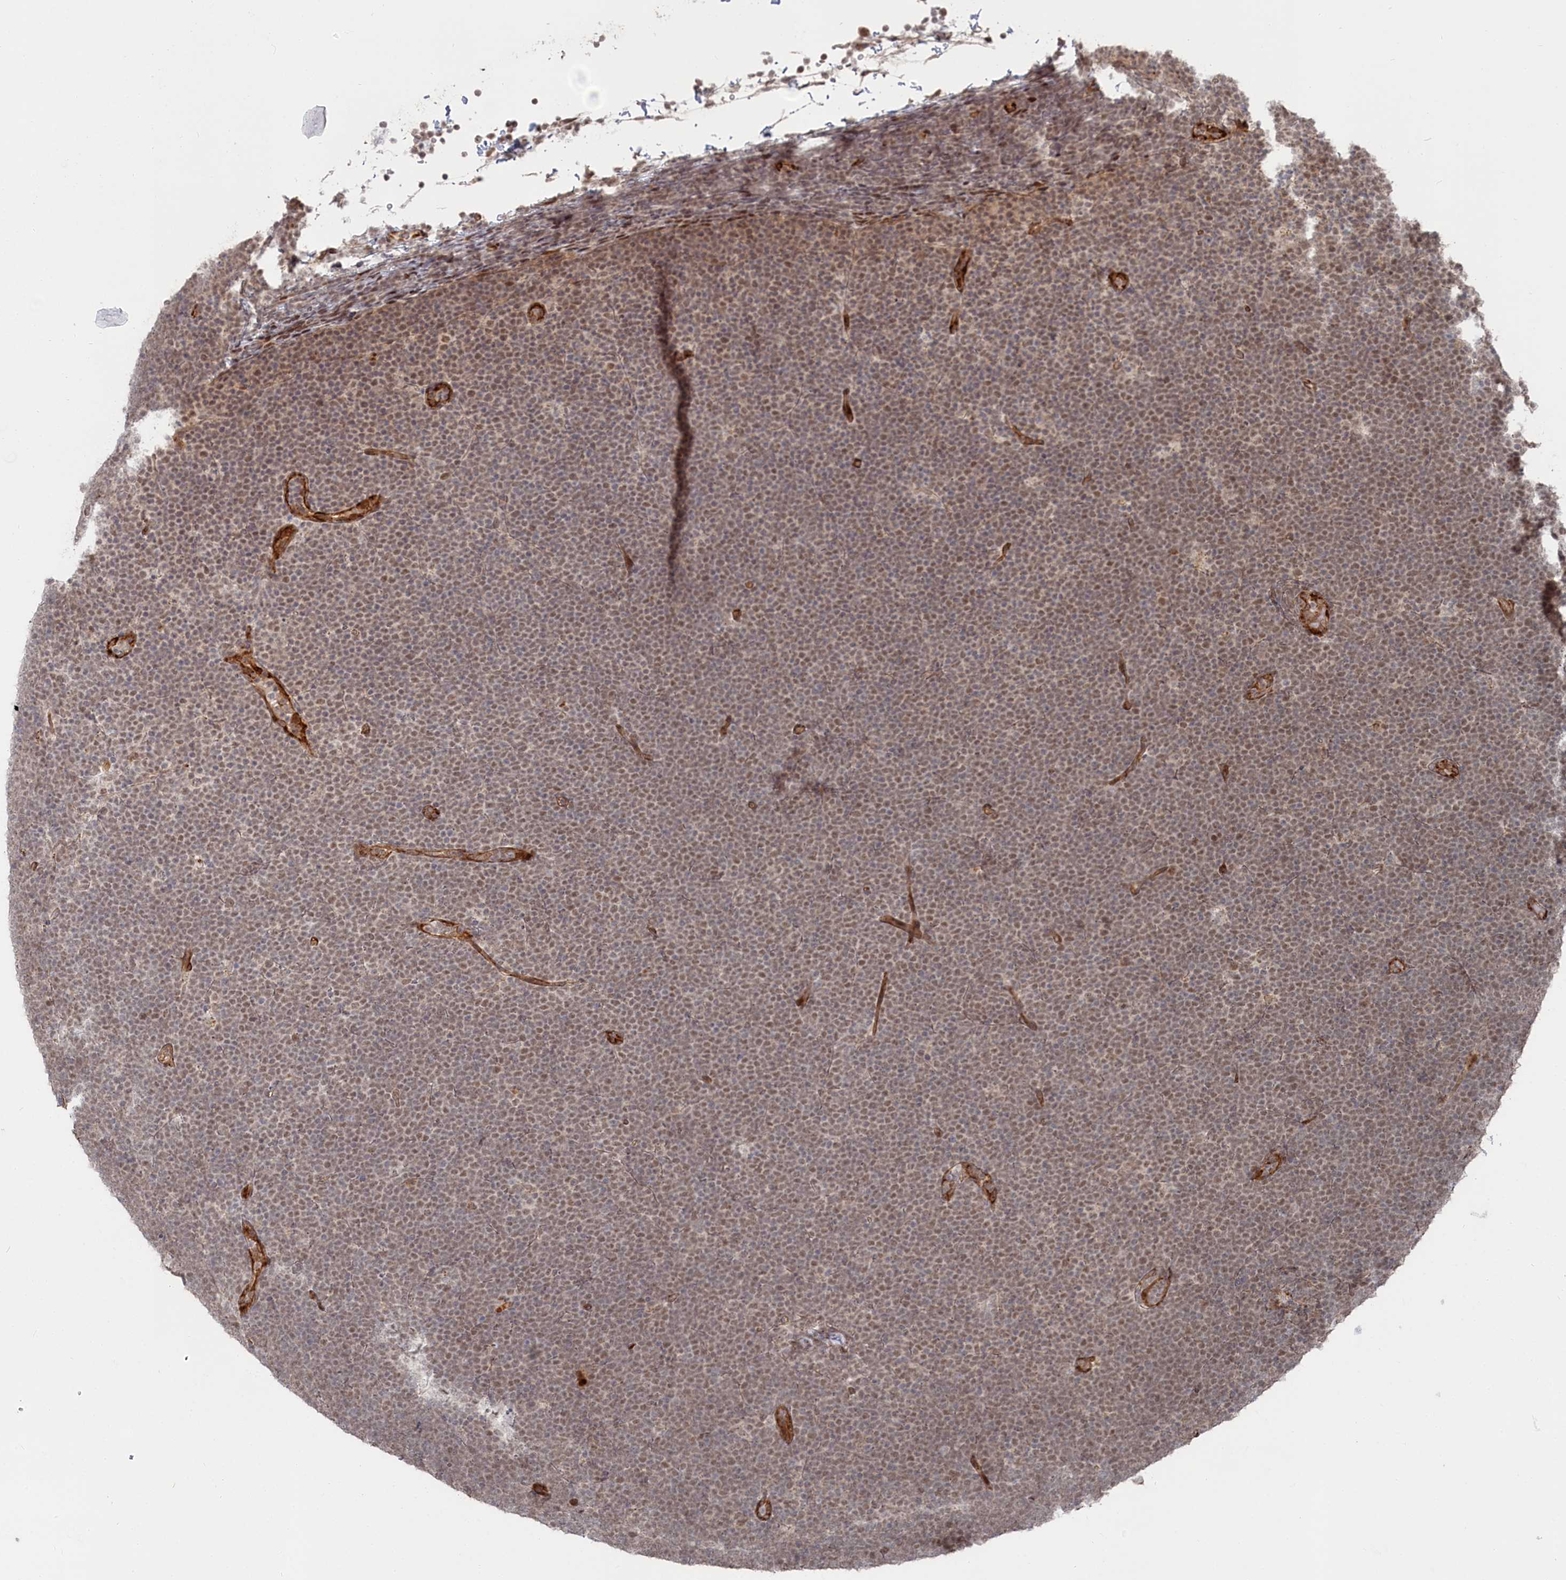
{"staining": {"intensity": "moderate", "quantity": ">75%", "location": "nuclear"}, "tissue": "lymphoma", "cell_type": "Tumor cells", "image_type": "cancer", "snomed": [{"axis": "morphology", "description": "Malignant lymphoma, non-Hodgkin's type, High grade"}, {"axis": "topography", "description": "Lymph node"}], "caption": "Immunohistochemical staining of human lymphoma displays moderate nuclear protein staining in about >75% of tumor cells. Nuclei are stained in blue.", "gene": "POLR3A", "patient": {"sex": "male", "age": 13}}